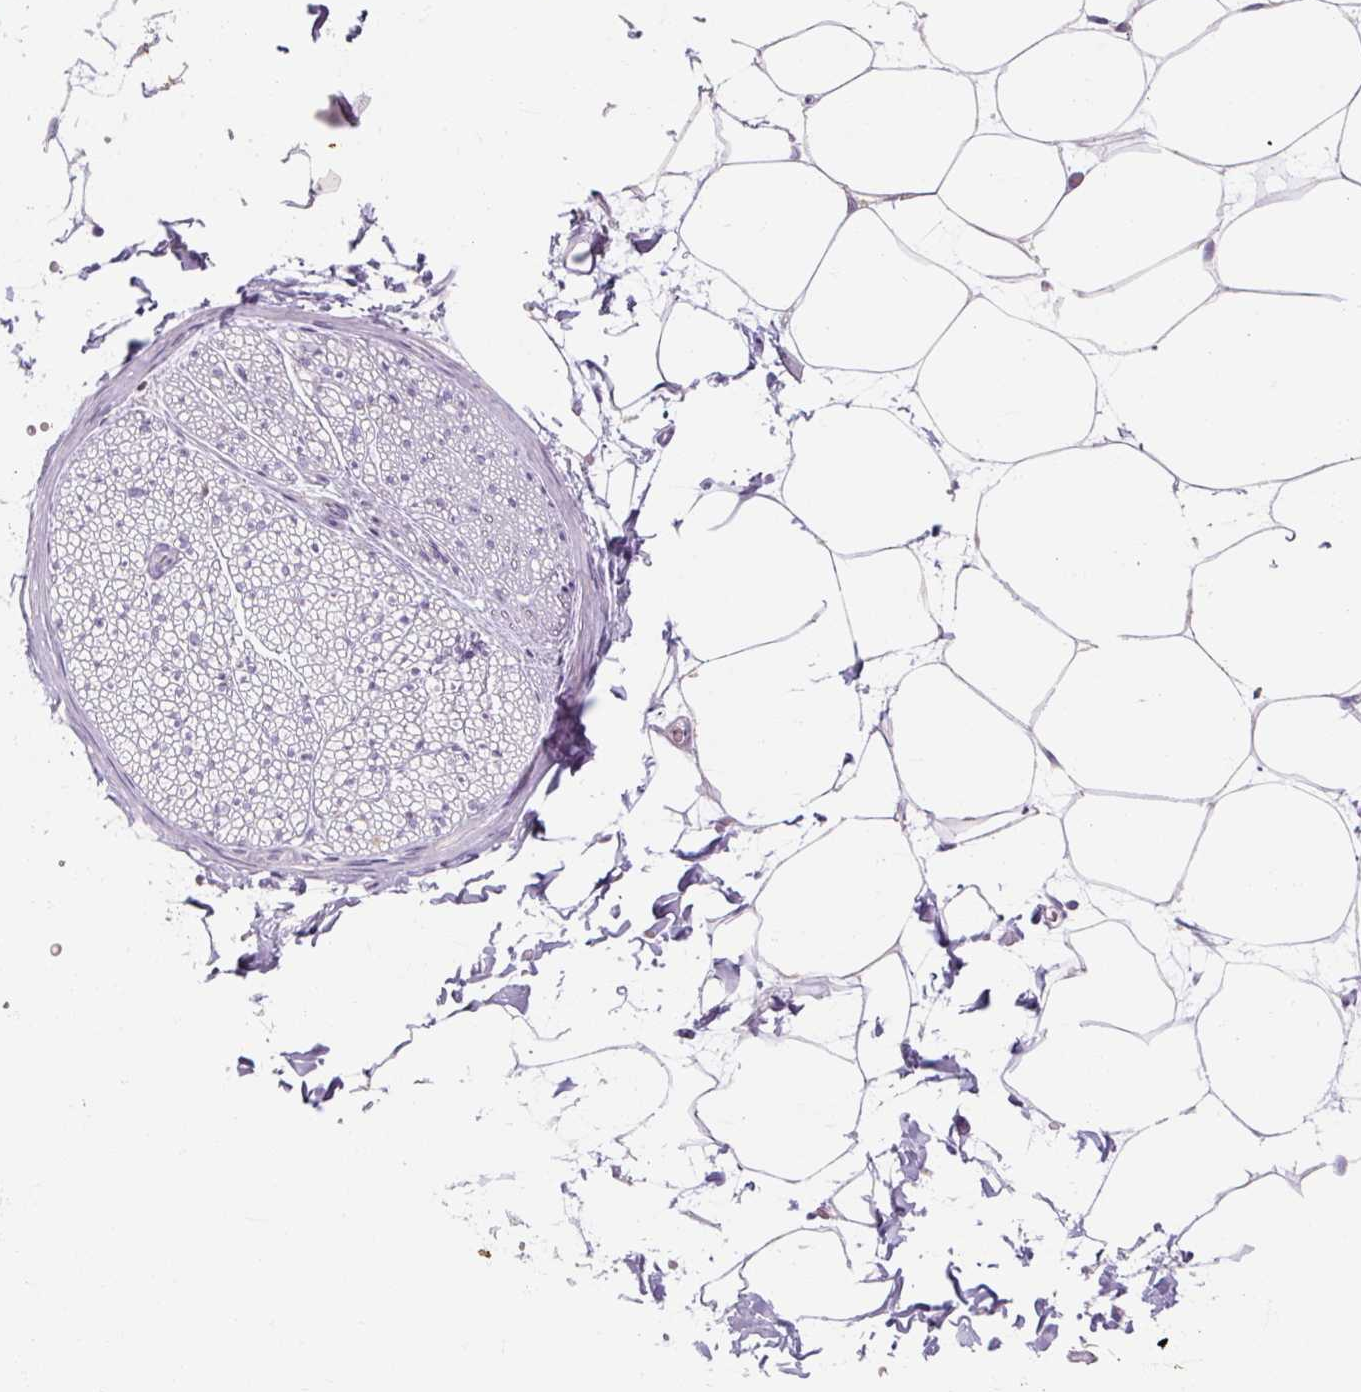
{"staining": {"intensity": "negative", "quantity": "none", "location": "none"}, "tissue": "adipose tissue", "cell_type": "Adipocytes", "image_type": "normal", "snomed": [{"axis": "morphology", "description": "Normal tissue, NOS"}, {"axis": "topography", "description": "Adipose tissue"}, {"axis": "topography", "description": "Vascular tissue"}, {"axis": "topography", "description": "Rectum"}, {"axis": "topography", "description": "Peripheral nerve tissue"}], "caption": "This photomicrograph is of normal adipose tissue stained with IHC to label a protein in brown with the nuclei are counter-stained blue. There is no positivity in adipocytes. The staining was performed using DAB to visualize the protein expression in brown, while the nuclei were stained in blue with hematoxylin (Magnification: 20x).", "gene": "NFE2L3", "patient": {"sex": "female", "age": 69}}